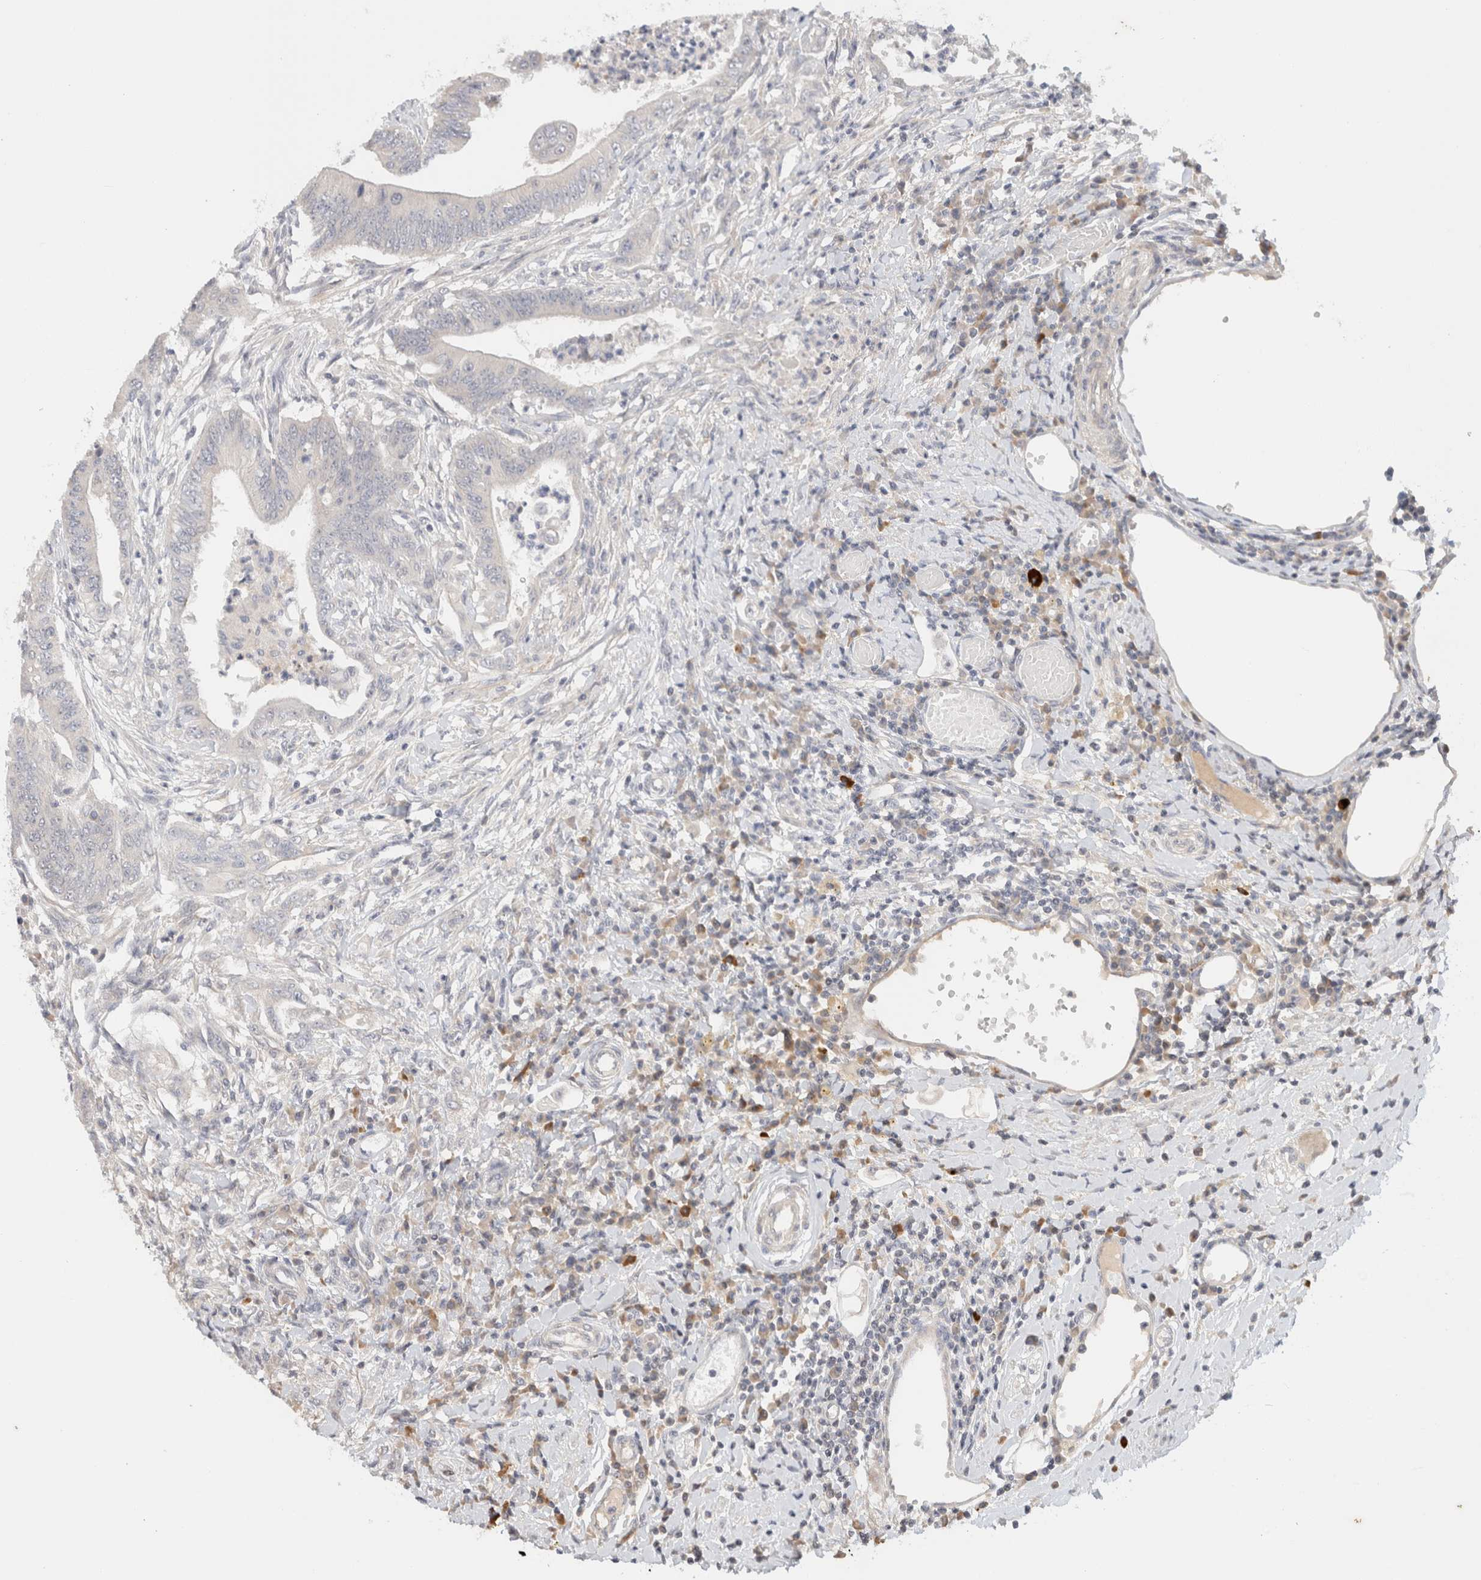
{"staining": {"intensity": "negative", "quantity": "none", "location": "none"}, "tissue": "colorectal cancer", "cell_type": "Tumor cells", "image_type": "cancer", "snomed": [{"axis": "morphology", "description": "Adenoma, NOS"}, {"axis": "morphology", "description": "Adenocarcinoma, NOS"}, {"axis": "topography", "description": "Colon"}], "caption": "This micrograph is of colorectal cancer (adenoma) stained with IHC to label a protein in brown with the nuclei are counter-stained blue. There is no expression in tumor cells.", "gene": "SPRTN", "patient": {"sex": "male", "age": 79}}